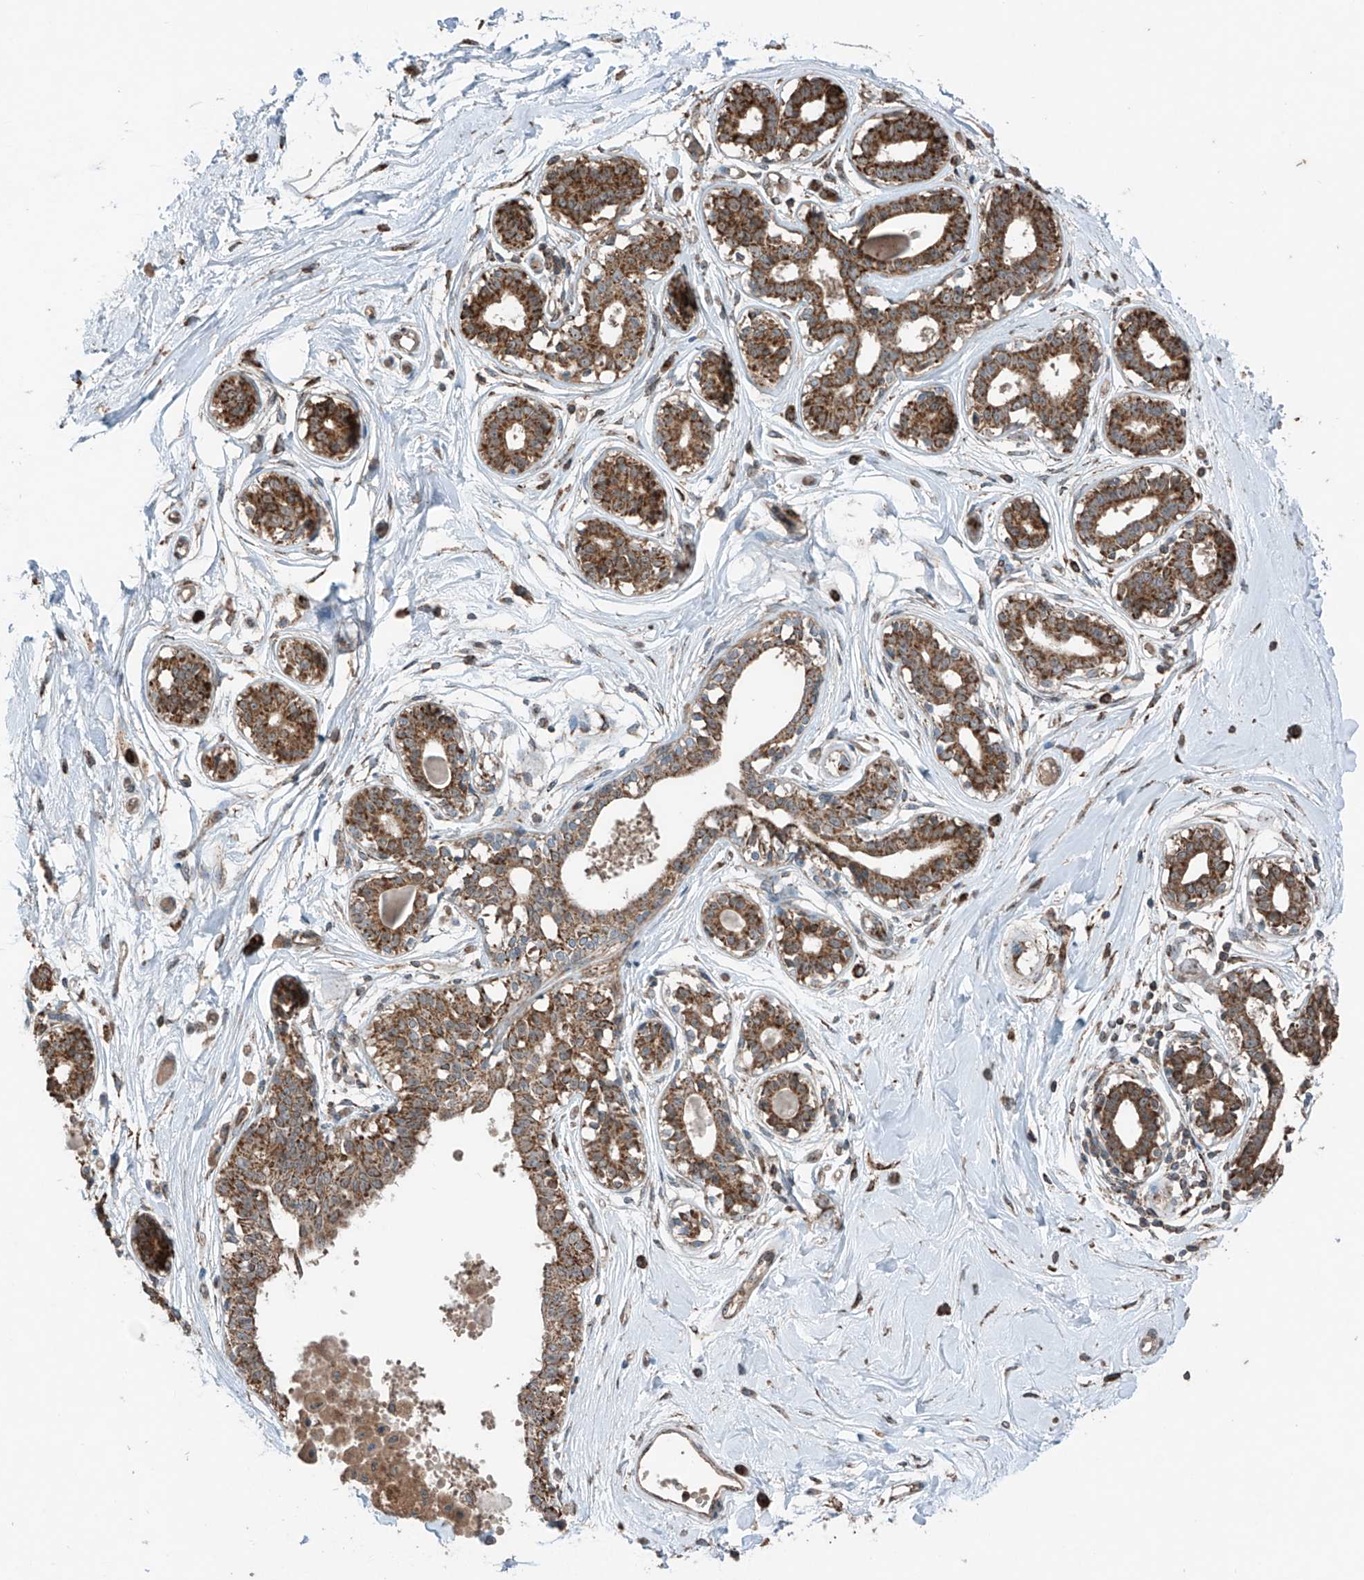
{"staining": {"intensity": "weak", "quantity": ">75%", "location": "cytoplasmic/membranous"}, "tissue": "breast", "cell_type": "Adipocytes", "image_type": "normal", "snomed": [{"axis": "morphology", "description": "Normal tissue, NOS"}, {"axis": "topography", "description": "Breast"}], "caption": "The immunohistochemical stain labels weak cytoplasmic/membranous expression in adipocytes of normal breast. (brown staining indicates protein expression, while blue staining denotes nuclei).", "gene": "SAMD3", "patient": {"sex": "female", "age": 45}}